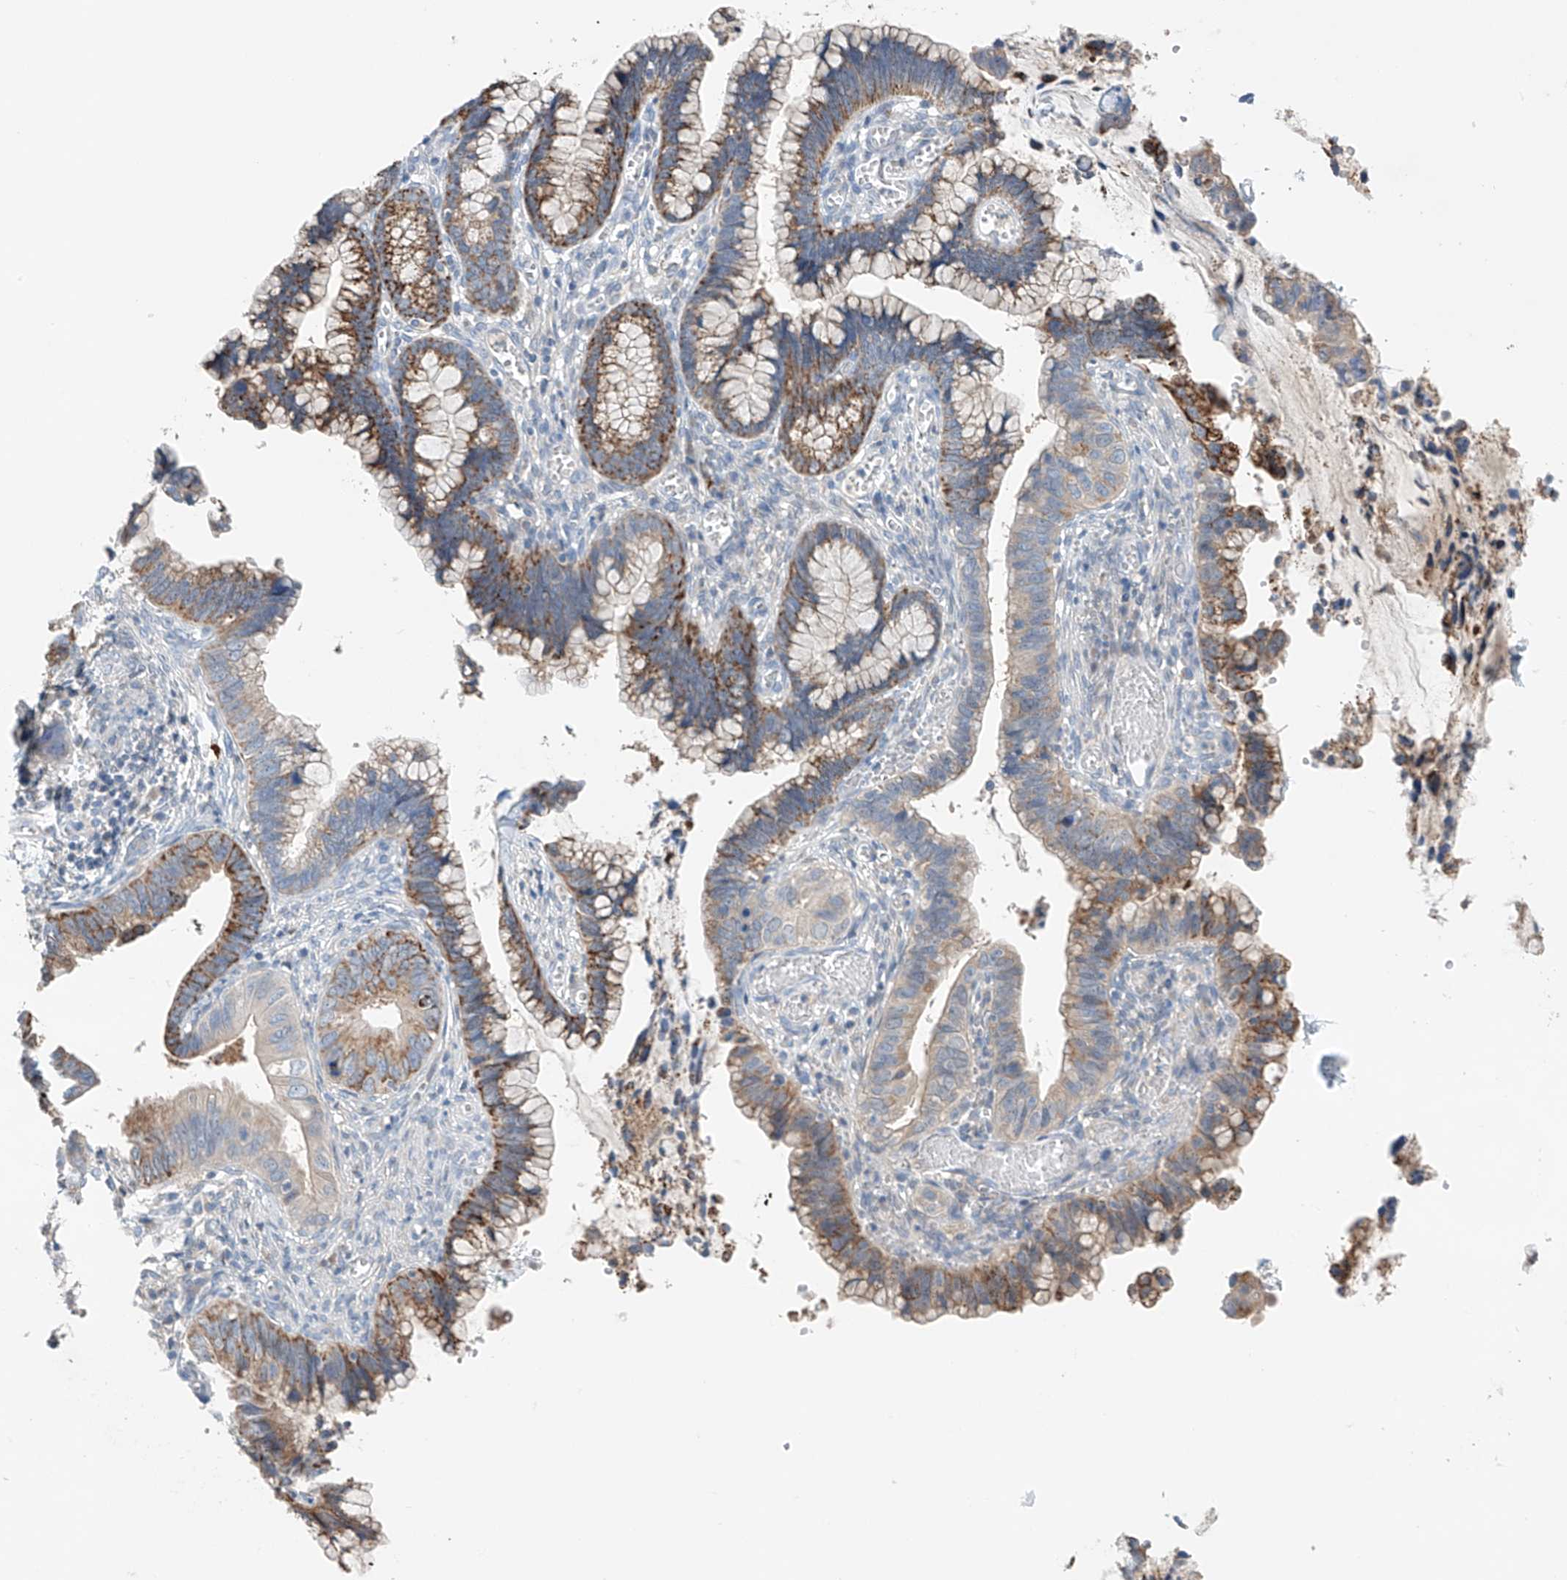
{"staining": {"intensity": "strong", "quantity": ">75%", "location": "cytoplasmic/membranous"}, "tissue": "cervical cancer", "cell_type": "Tumor cells", "image_type": "cancer", "snomed": [{"axis": "morphology", "description": "Adenocarcinoma, NOS"}, {"axis": "topography", "description": "Cervix"}], "caption": "This micrograph displays IHC staining of human cervical cancer (adenocarcinoma), with high strong cytoplasmic/membranous staining in approximately >75% of tumor cells.", "gene": "GPC4", "patient": {"sex": "female", "age": 44}}